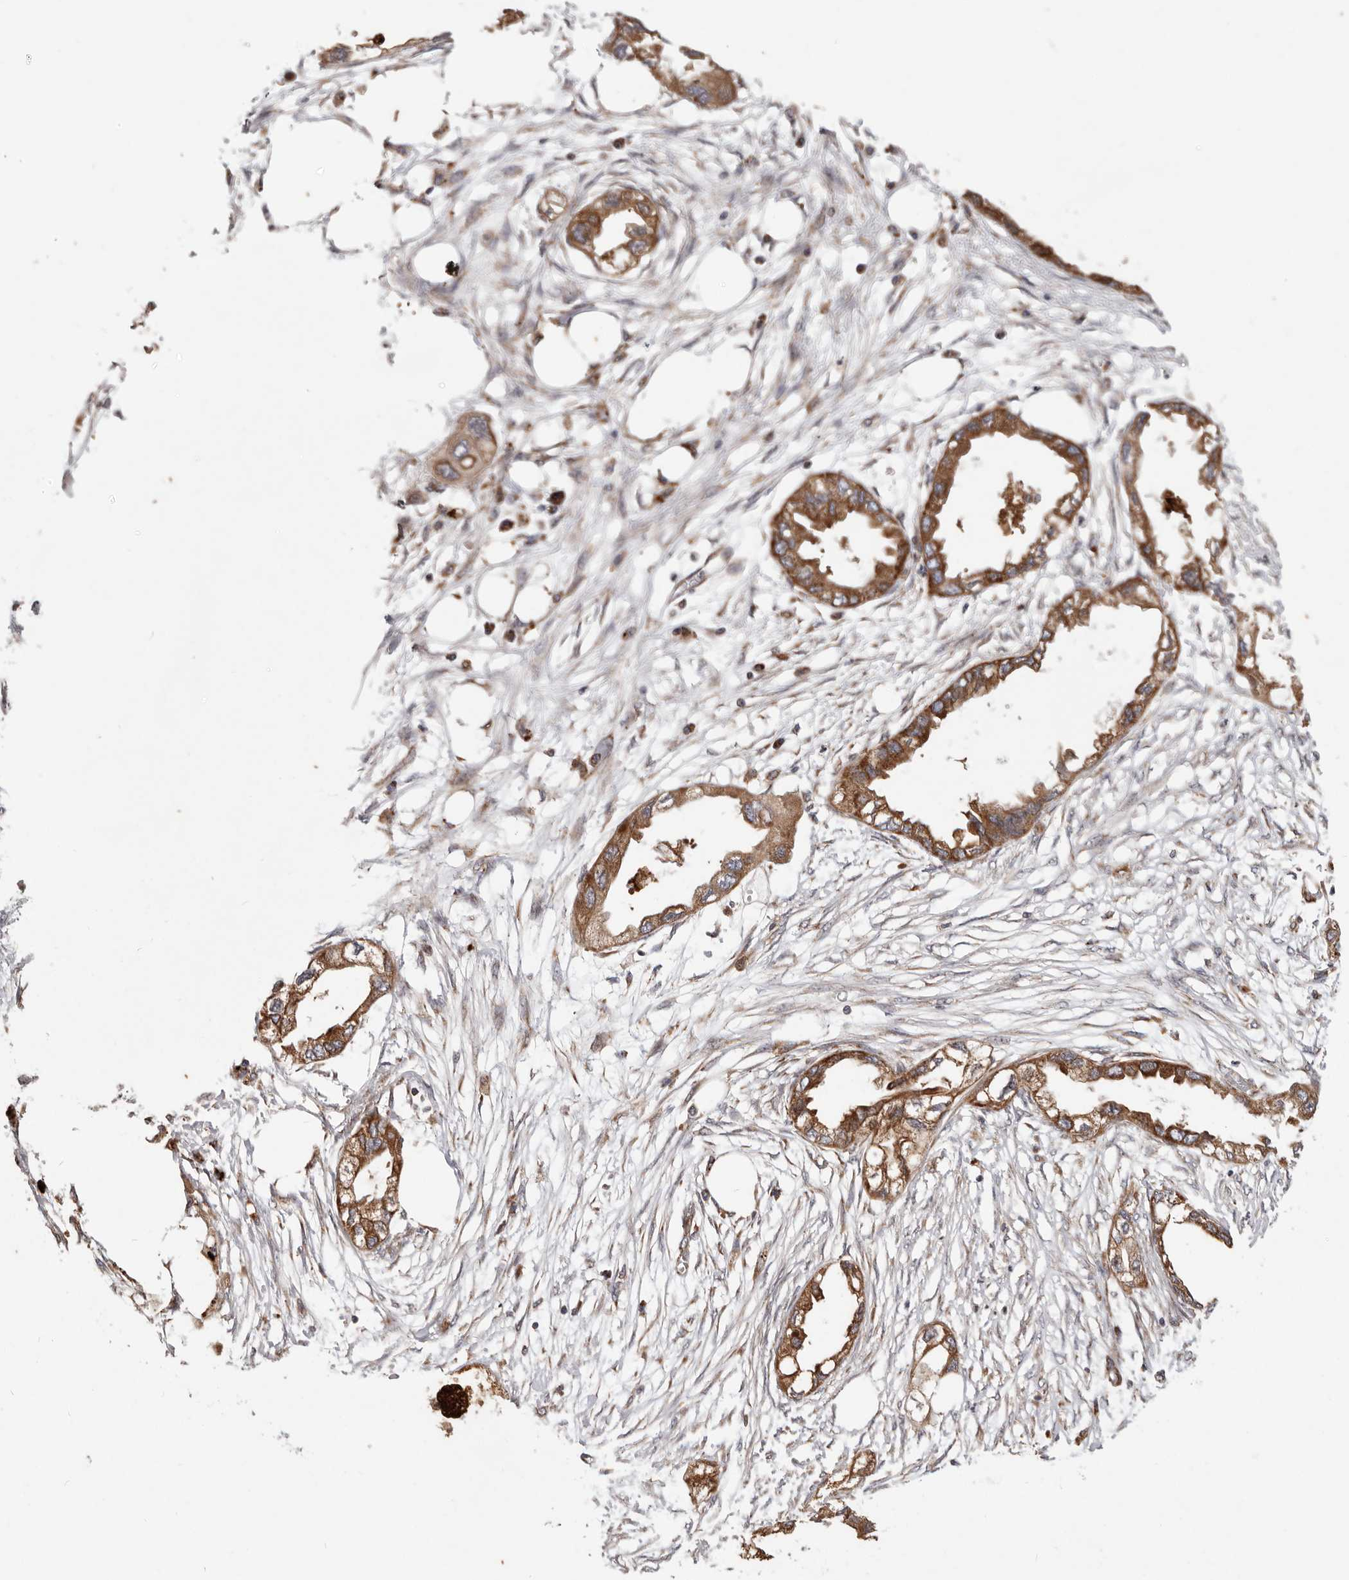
{"staining": {"intensity": "strong", "quantity": ">75%", "location": "cytoplasmic/membranous"}, "tissue": "endometrial cancer", "cell_type": "Tumor cells", "image_type": "cancer", "snomed": [{"axis": "morphology", "description": "Adenocarcinoma, NOS"}, {"axis": "morphology", "description": "Adenocarcinoma, metastatic, NOS"}, {"axis": "topography", "description": "Adipose tissue"}, {"axis": "topography", "description": "Endometrium"}], "caption": "Endometrial metastatic adenocarcinoma stained with a brown dye shows strong cytoplasmic/membranous positive staining in approximately >75% of tumor cells.", "gene": "MRPS10", "patient": {"sex": "female", "age": 67}}